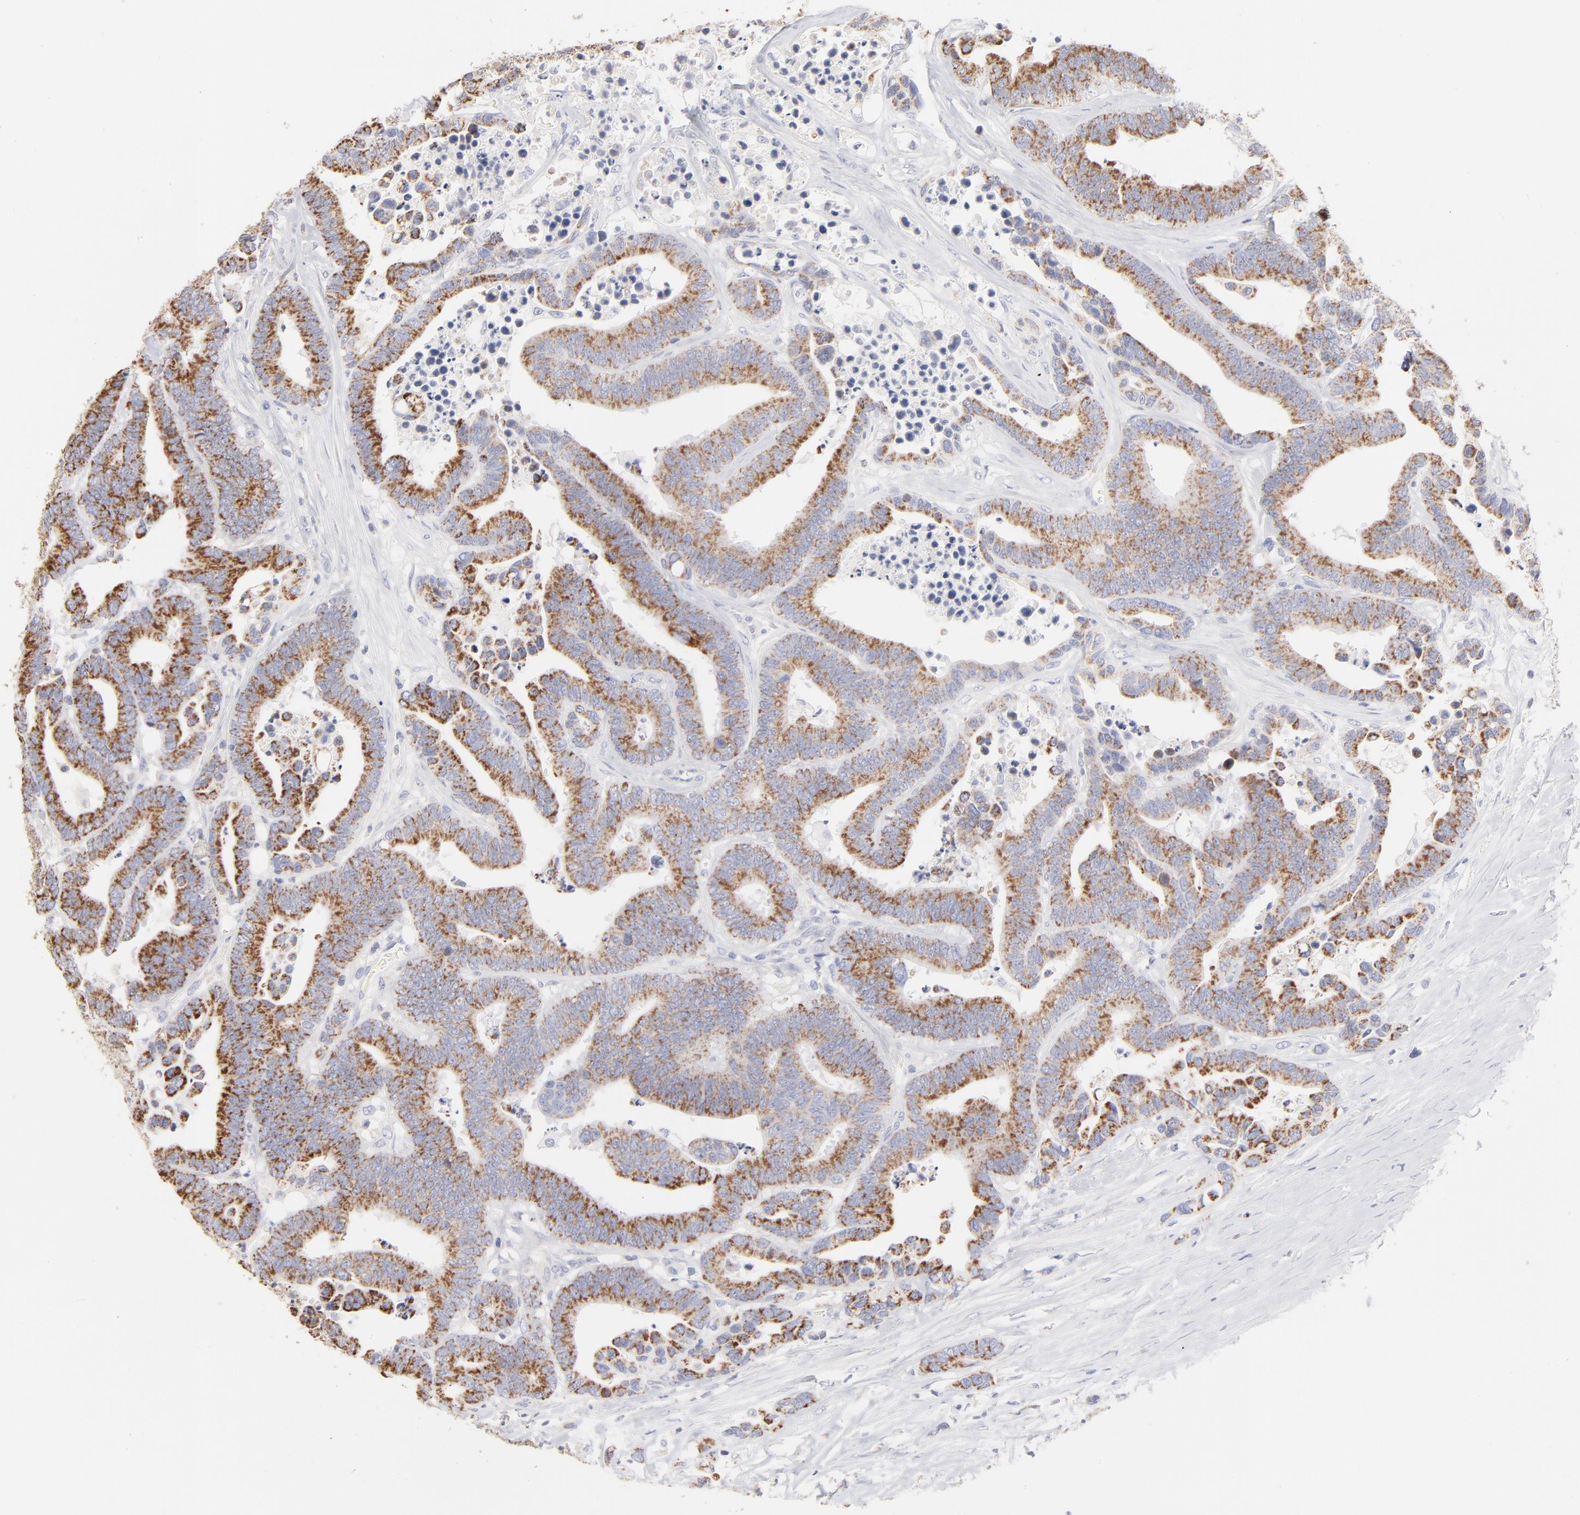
{"staining": {"intensity": "moderate", "quantity": ">75%", "location": "cytoplasmic/membranous"}, "tissue": "colorectal cancer", "cell_type": "Tumor cells", "image_type": "cancer", "snomed": [{"axis": "morphology", "description": "Adenocarcinoma, NOS"}, {"axis": "topography", "description": "Colon"}], "caption": "Colorectal cancer (adenocarcinoma) was stained to show a protein in brown. There is medium levels of moderate cytoplasmic/membranous expression in approximately >75% of tumor cells.", "gene": "TST", "patient": {"sex": "male", "age": 82}}